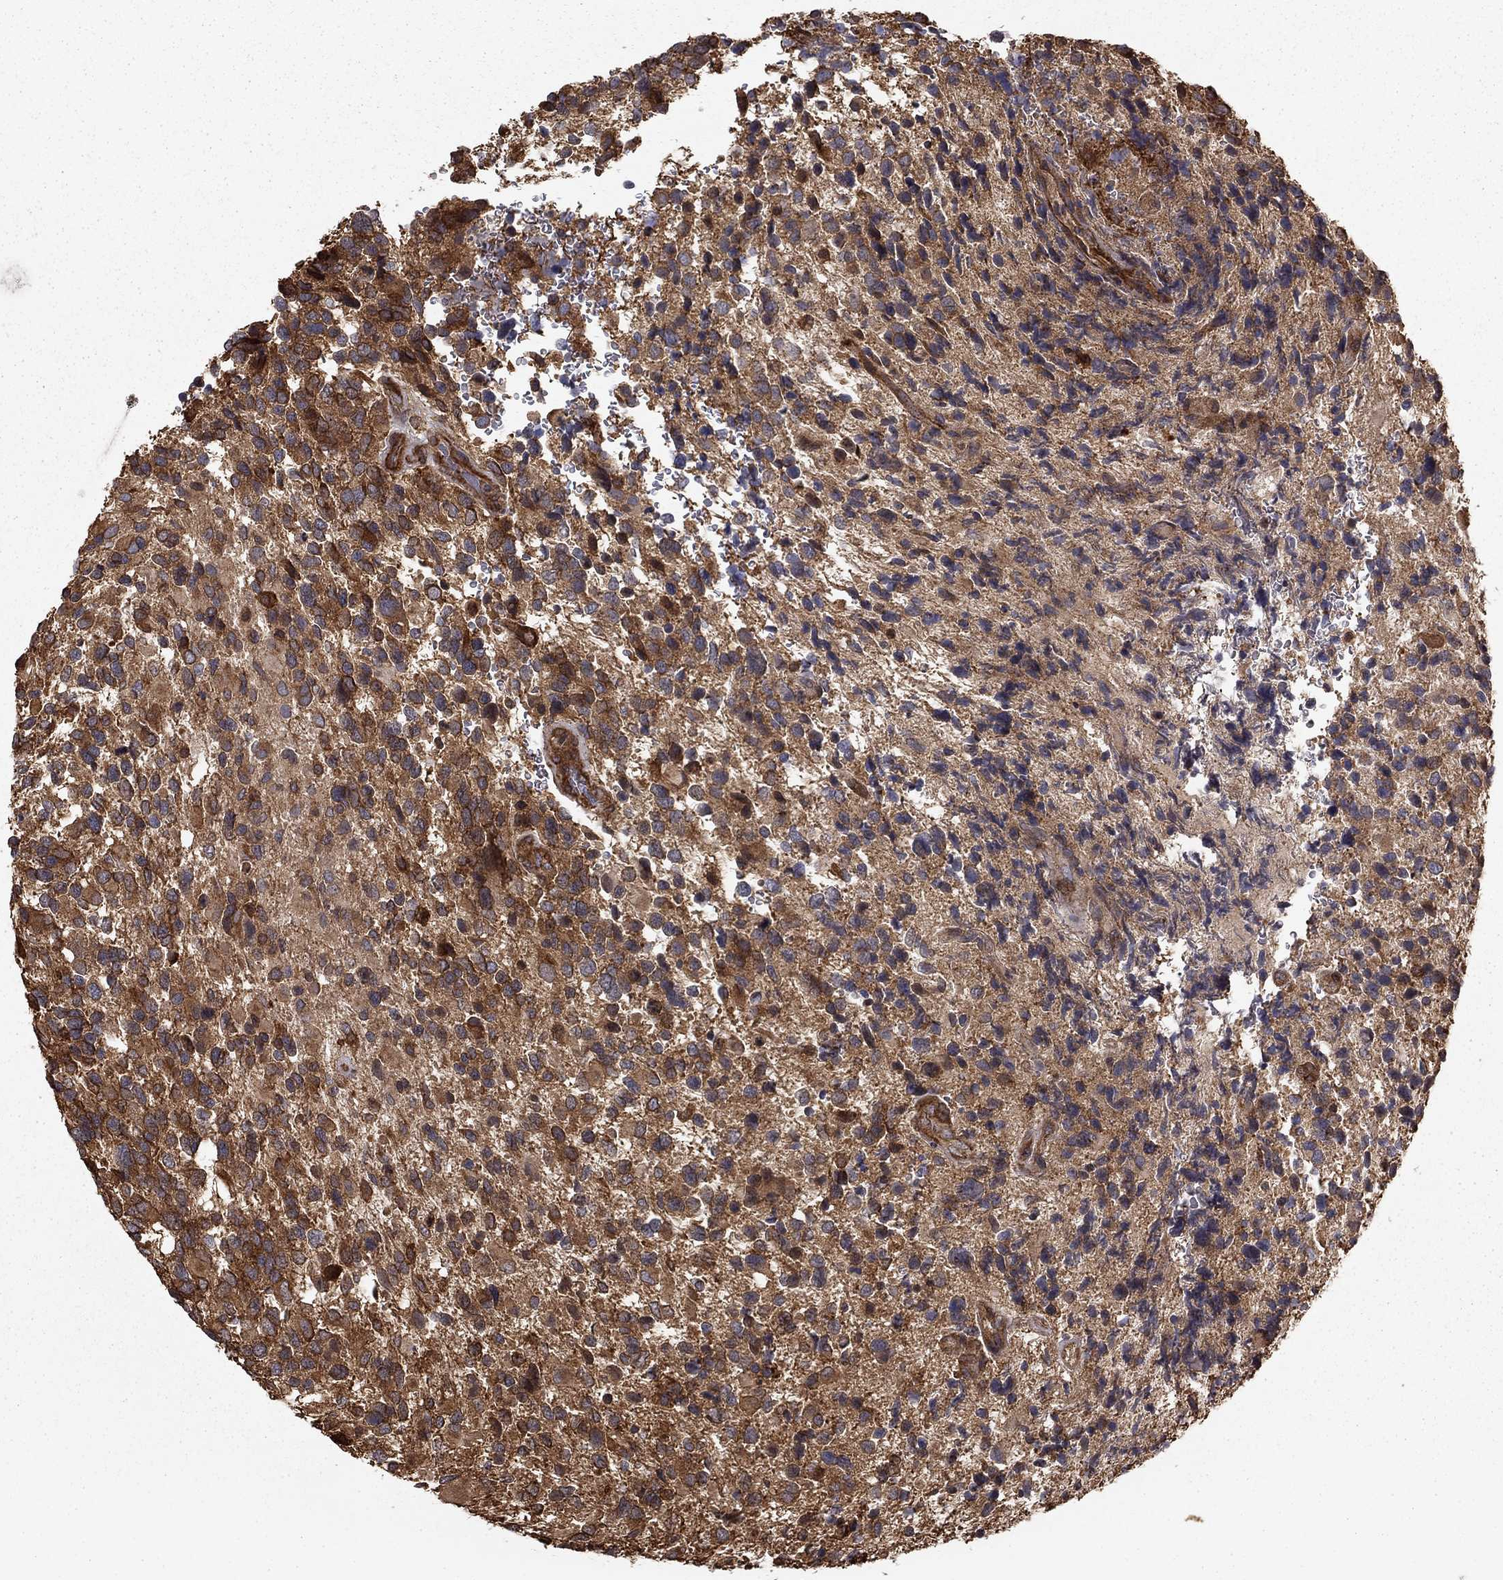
{"staining": {"intensity": "moderate", "quantity": "25%-75%", "location": "cytoplasmic/membranous"}, "tissue": "glioma", "cell_type": "Tumor cells", "image_type": "cancer", "snomed": [{"axis": "morphology", "description": "Glioma, malignant, Low grade"}, {"axis": "topography", "description": "Brain"}], "caption": "Immunohistochemical staining of malignant glioma (low-grade) reveals moderate cytoplasmic/membranous protein expression in about 25%-75% of tumor cells.", "gene": "HABP4", "patient": {"sex": "female", "age": 32}}